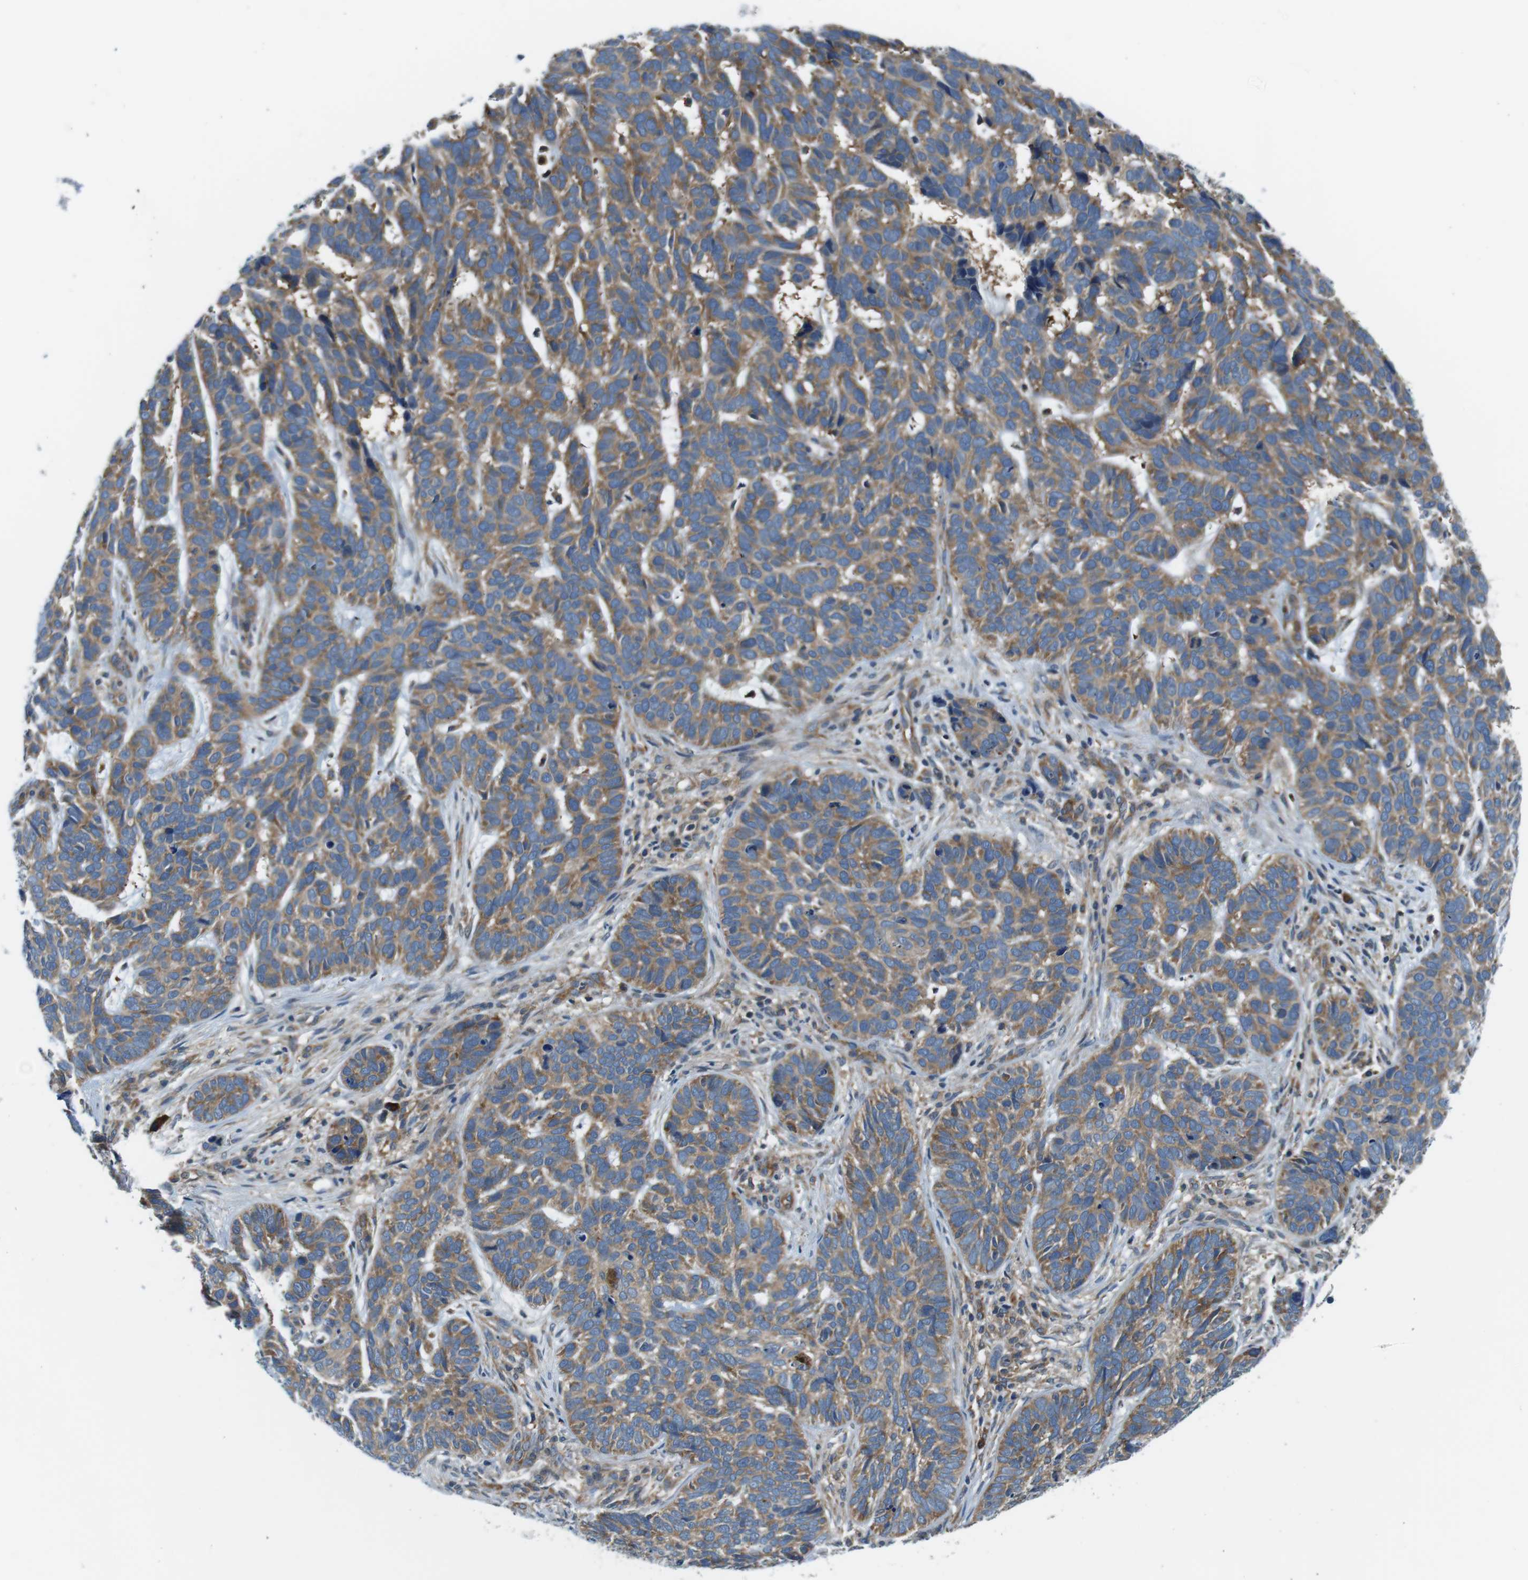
{"staining": {"intensity": "moderate", "quantity": ">75%", "location": "cytoplasmic/membranous"}, "tissue": "skin cancer", "cell_type": "Tumor cells", "image_type": "cancer", "snomed": [{"axis": "morphology", "description": "Basal cell carcinoma"}, {"axis": "topography", "description": "Skin"}], "caption": "Immunohistochemical staining of human skin cancer displays medium levels of moderate cytoplasmic/membranous protein positivity in approximately >75% of tumor cells.", "gene": "EIF2B5", "patient": {"sex": "male", "age": 87}}